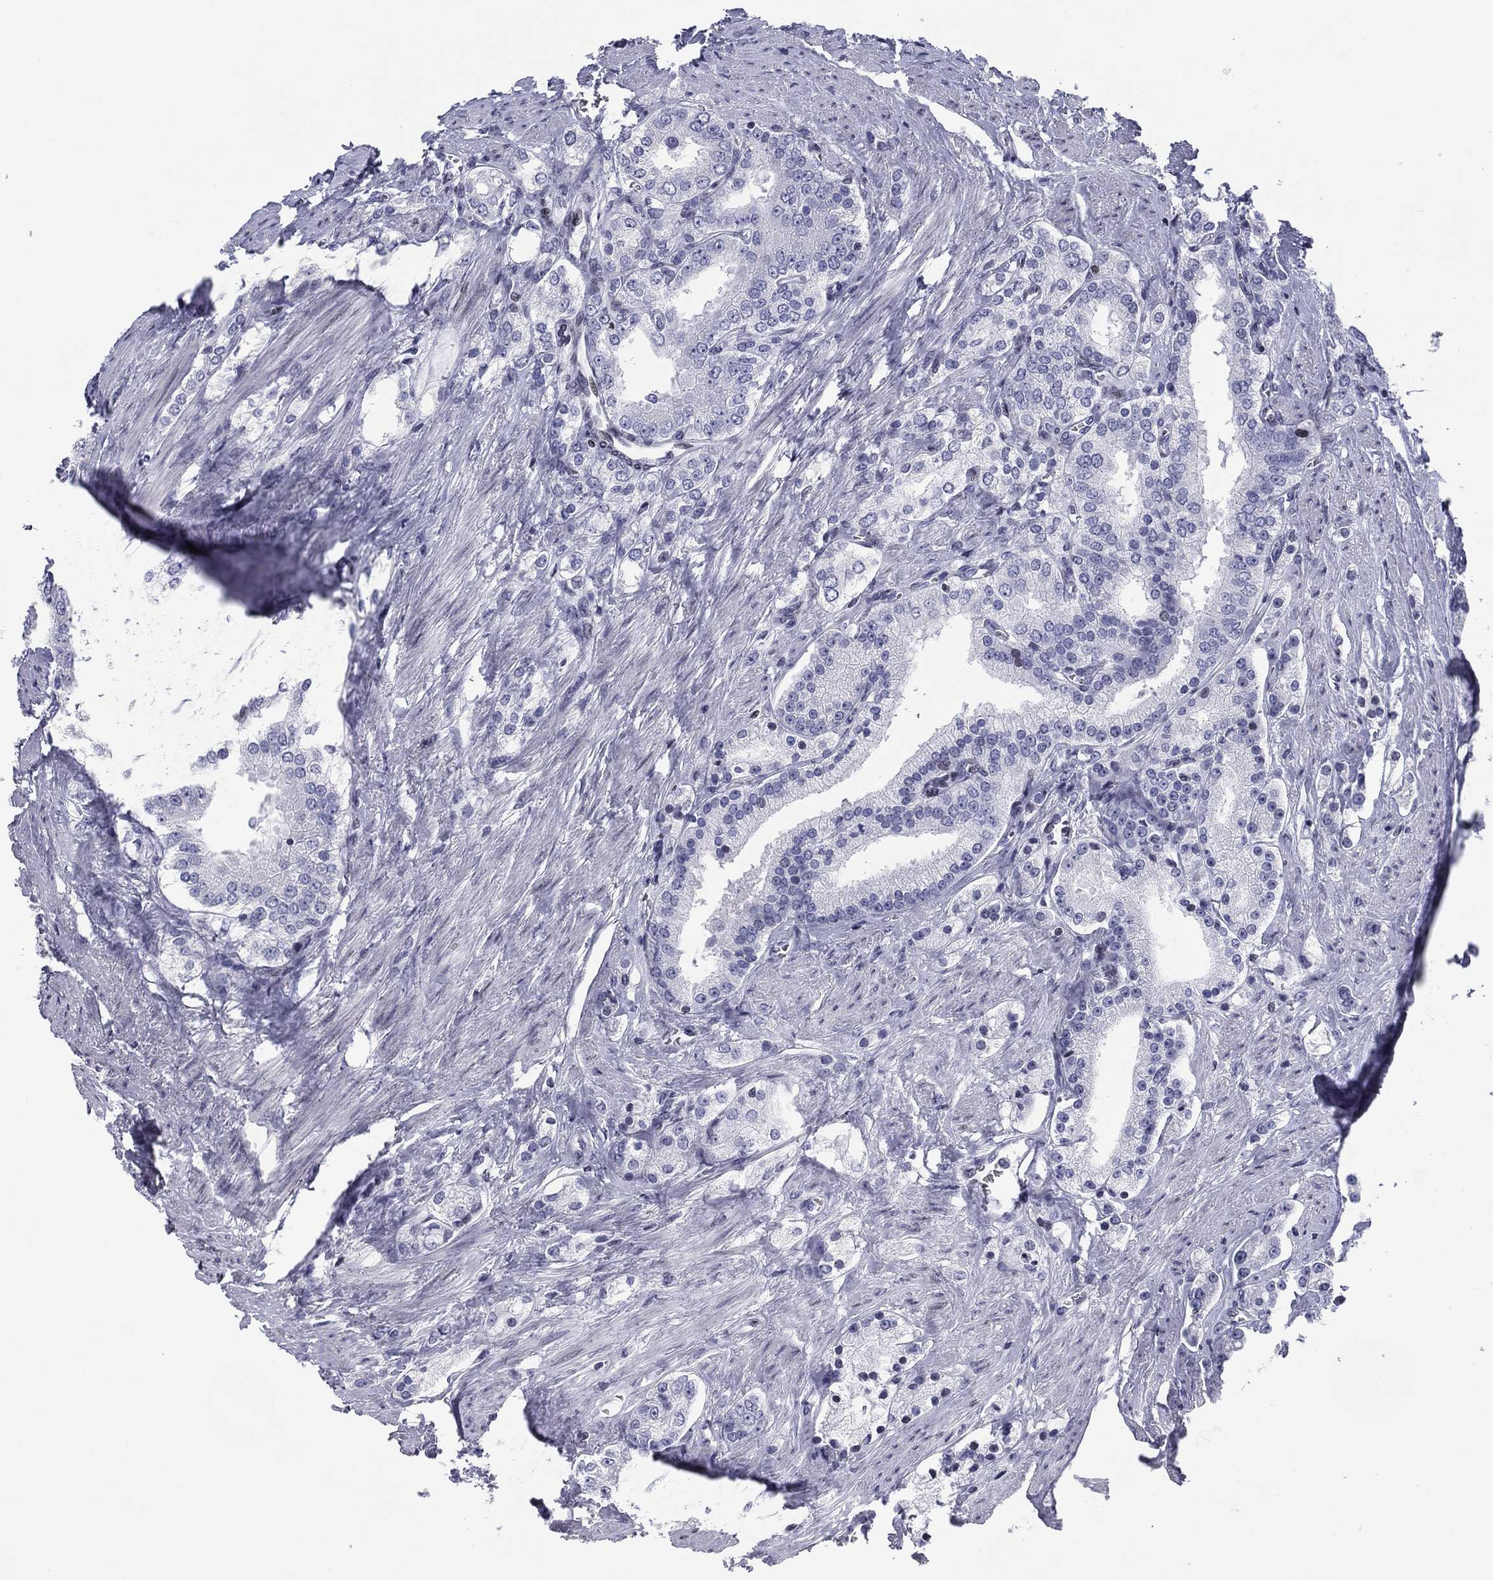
{"staining": {"intensity": "negative", "quantity": "none", "location": "none"}, "tissue": "prostate cancer", "cell_type": "Tumor cells", "image_type": "cancer", "snomed": [{"axis": "morphology", "description": "Adenocarcinoma, NOS"}, {"axis": "topography", "description": "Prostate and seminal vesicle, NOS"}, {"axis": "topography", "description": "Prostate"}], "caption": "Immunohistochemistry of human prostate adenocarcinoma displays no expression in tumor cells. (DAB (3,3'-diaminobenzidine) IHC, high magnification).", "gene": "CCDC144A", "patient": {"sex": "male", "age": 67}}